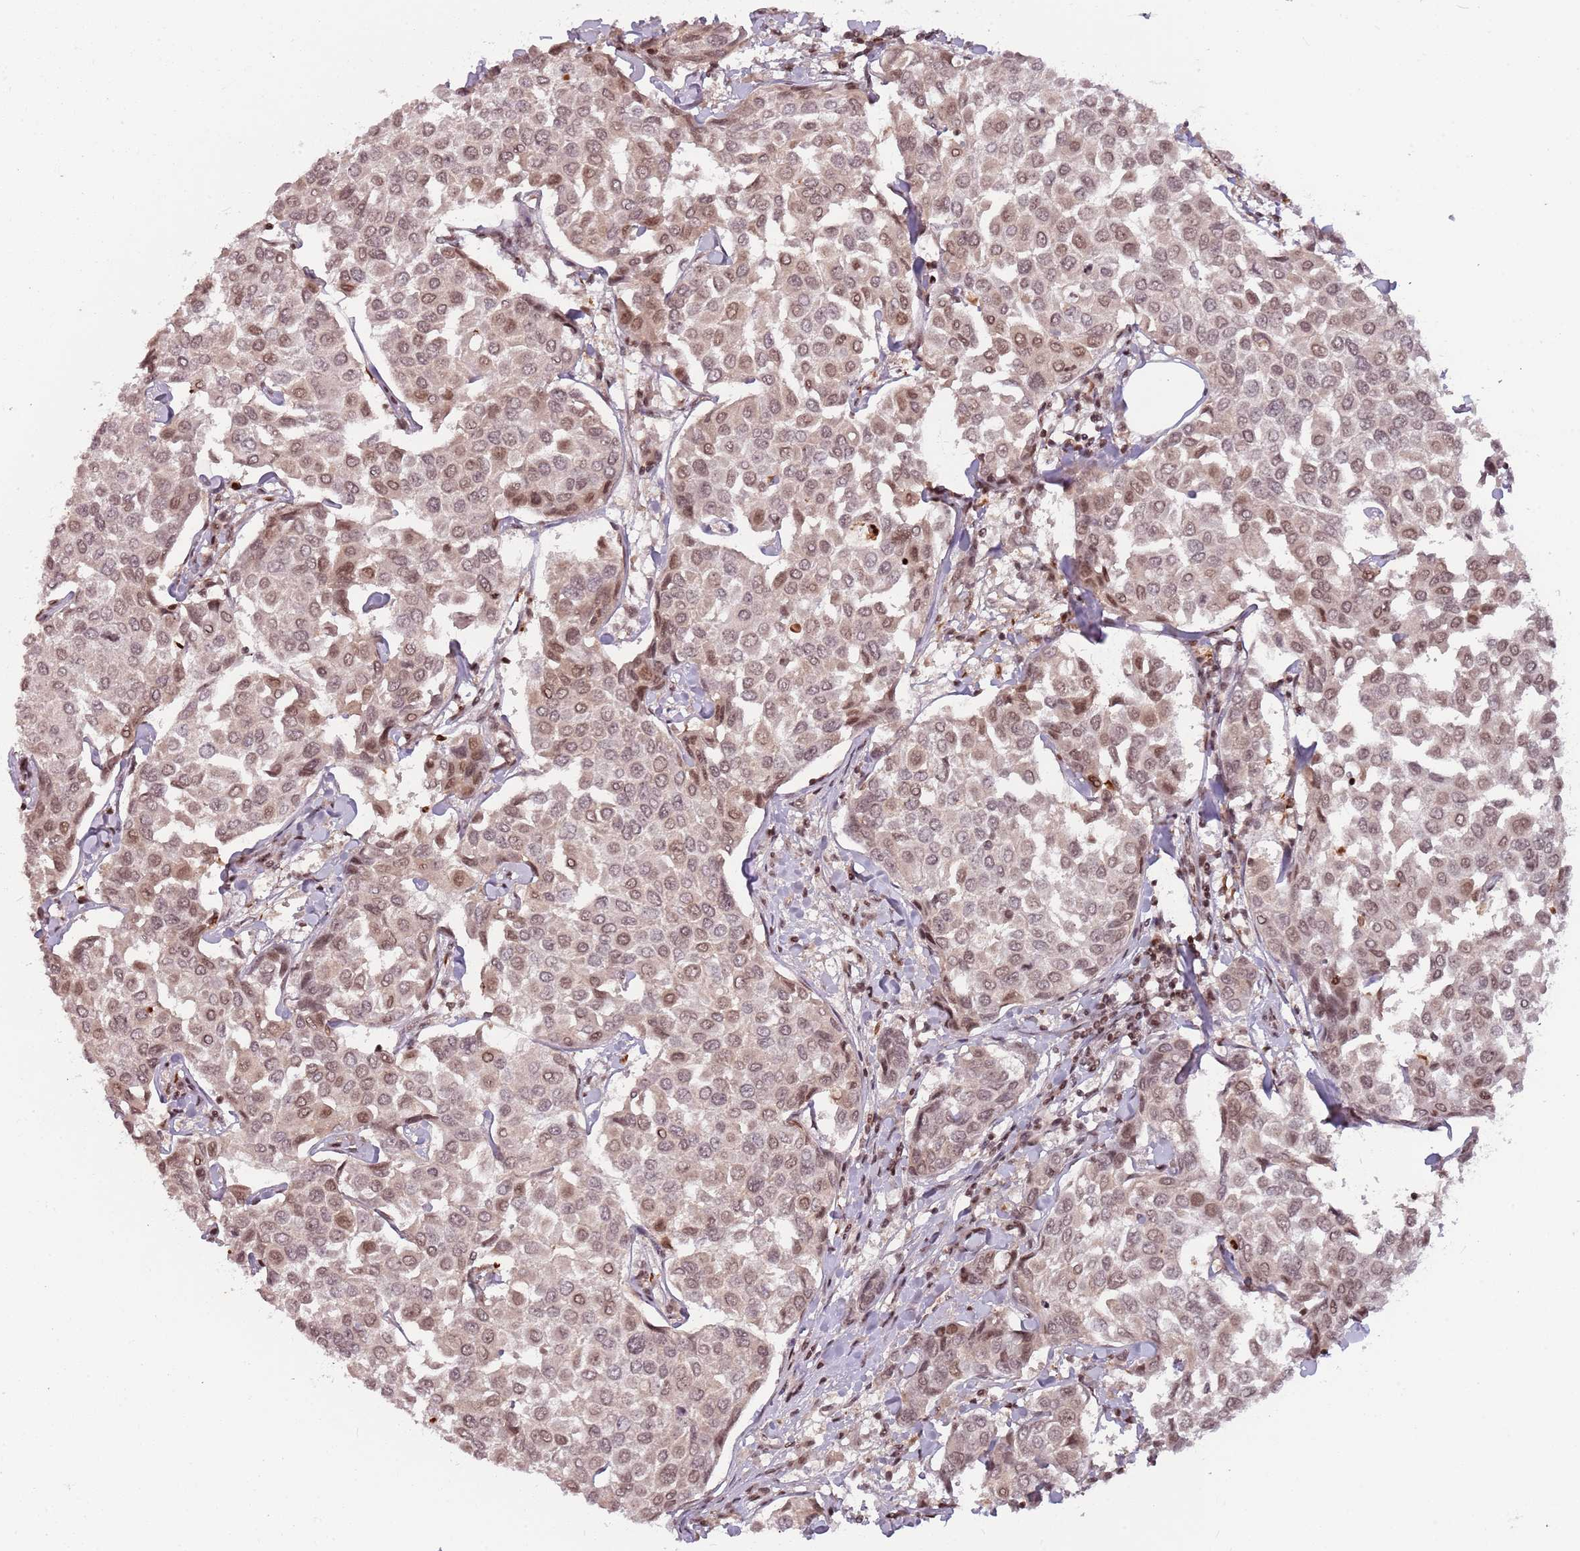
{"staining": {"intensity": "moderate", "quantity": ">75%", "location": "nuclear"}, "tissue": "breast cancer", "cell_type": "Tumor cells", "image_type": "cancer", "snomed": [{"axis": "morphology", "description": "Duct carcinoma"}, {"axis": "topography", "description": "Breast"}], "caption": "About >75% of tumor cells in human breast infiltrating ductal carcinoma exhibit moderate nuclear protein staining as visualized by brown immunohistochemical staining.", "gene": "SH3RF3", "patient": {"sex": "female", "age": 55}}